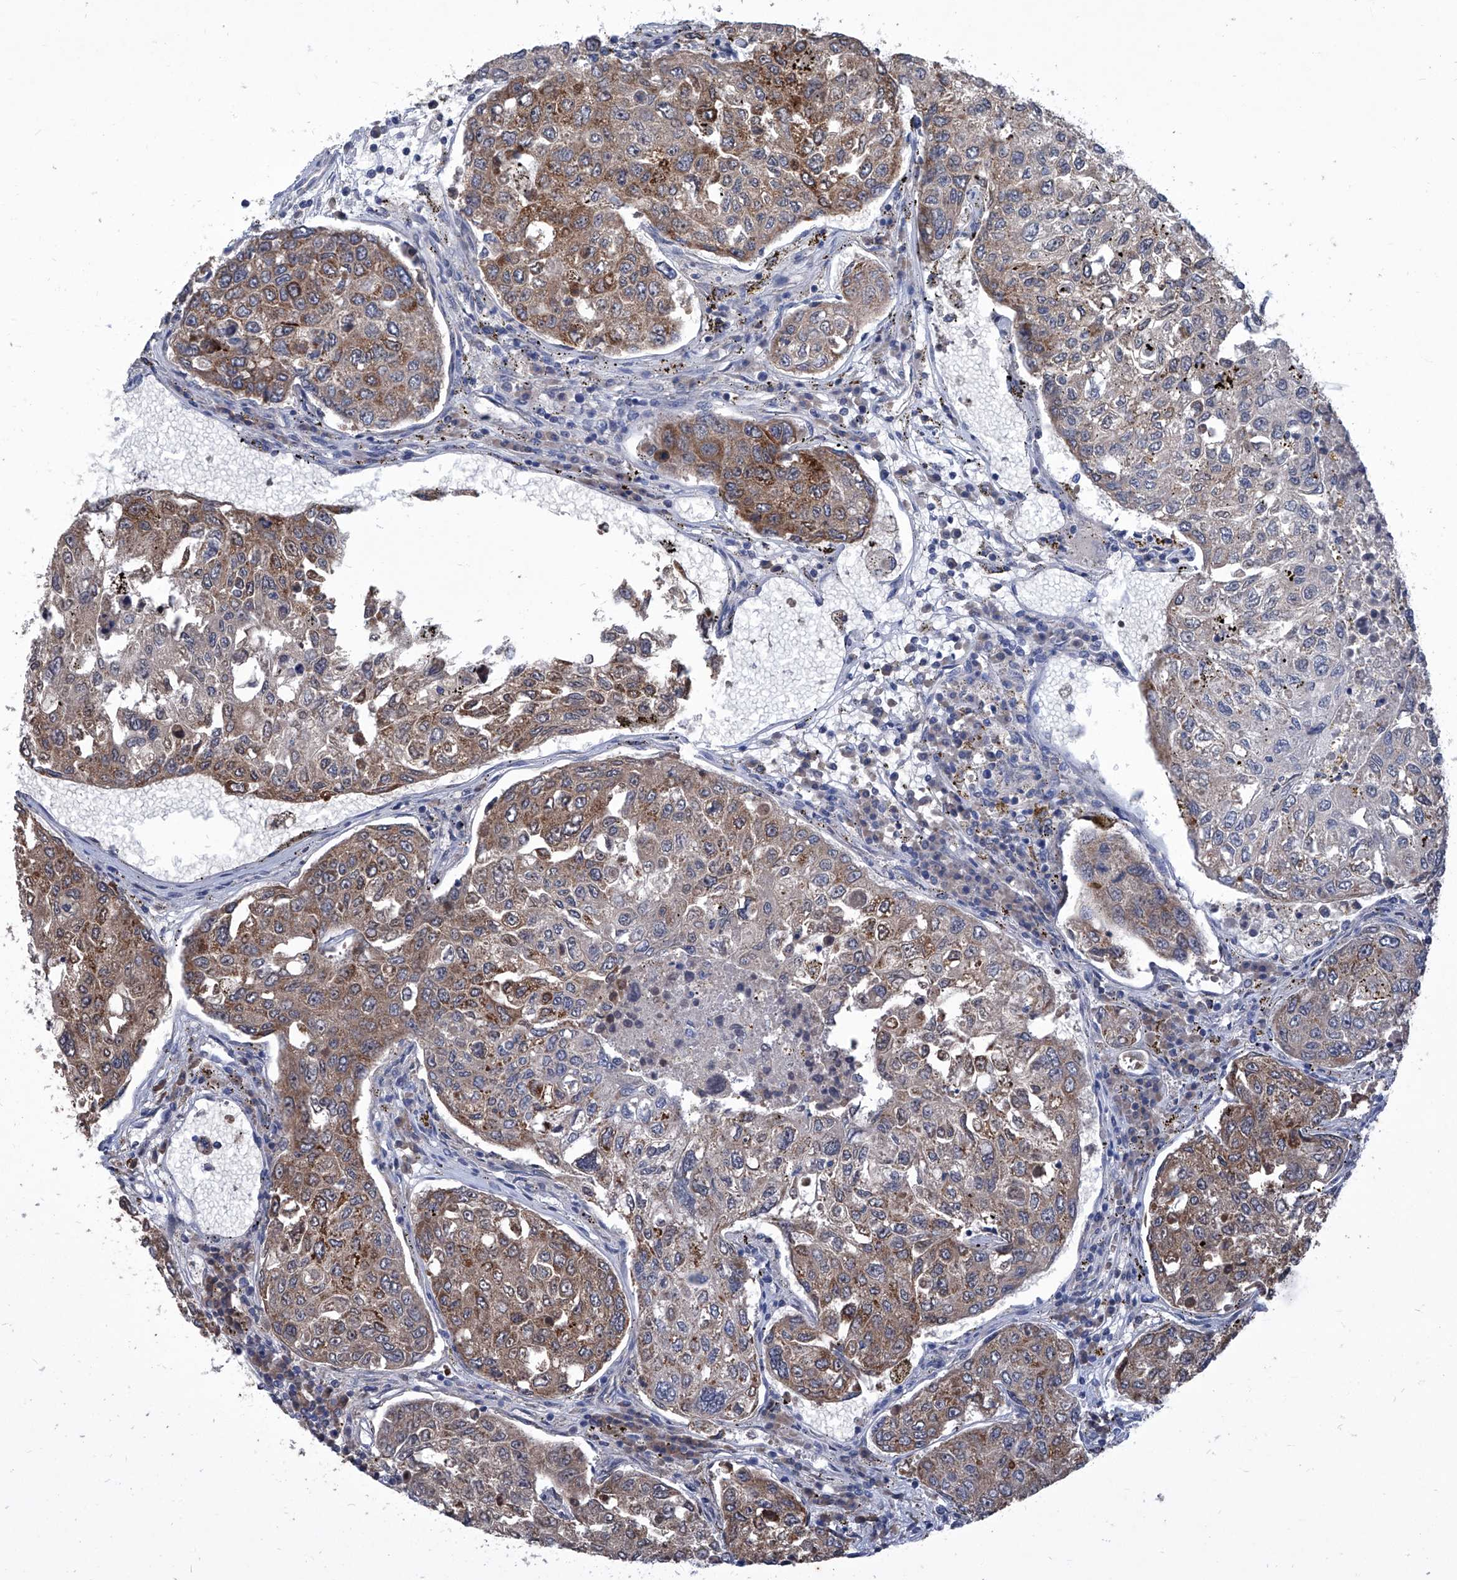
{"staining": {"intensity": "moderate", "quantity": ">75%", "location": "cytoplasmic/membranous"}, "tissue": "urothelial cancer", "cell_type": "Tumor cells", "image_type": "cancer", "snomed": [{"axis": "morphology", "description": "Urothelial carcinoma, High grade"}, {"axis": "topography", "description": "Lymph node"}, {"axis": "topography", "description": "Urinary bladder"}], "caption": "A histopathology image of urothelial carcinoma (high-grade) stained for a protein reveals moderate cytoplasmic/membranous brown staining in tumor cells. (DAB (3,3'-diaminobenzidine) IHC with brightfield microscopy, high magnification).", "gene": "MTARC1", "patient": {"sex": "male", "age": 51}}